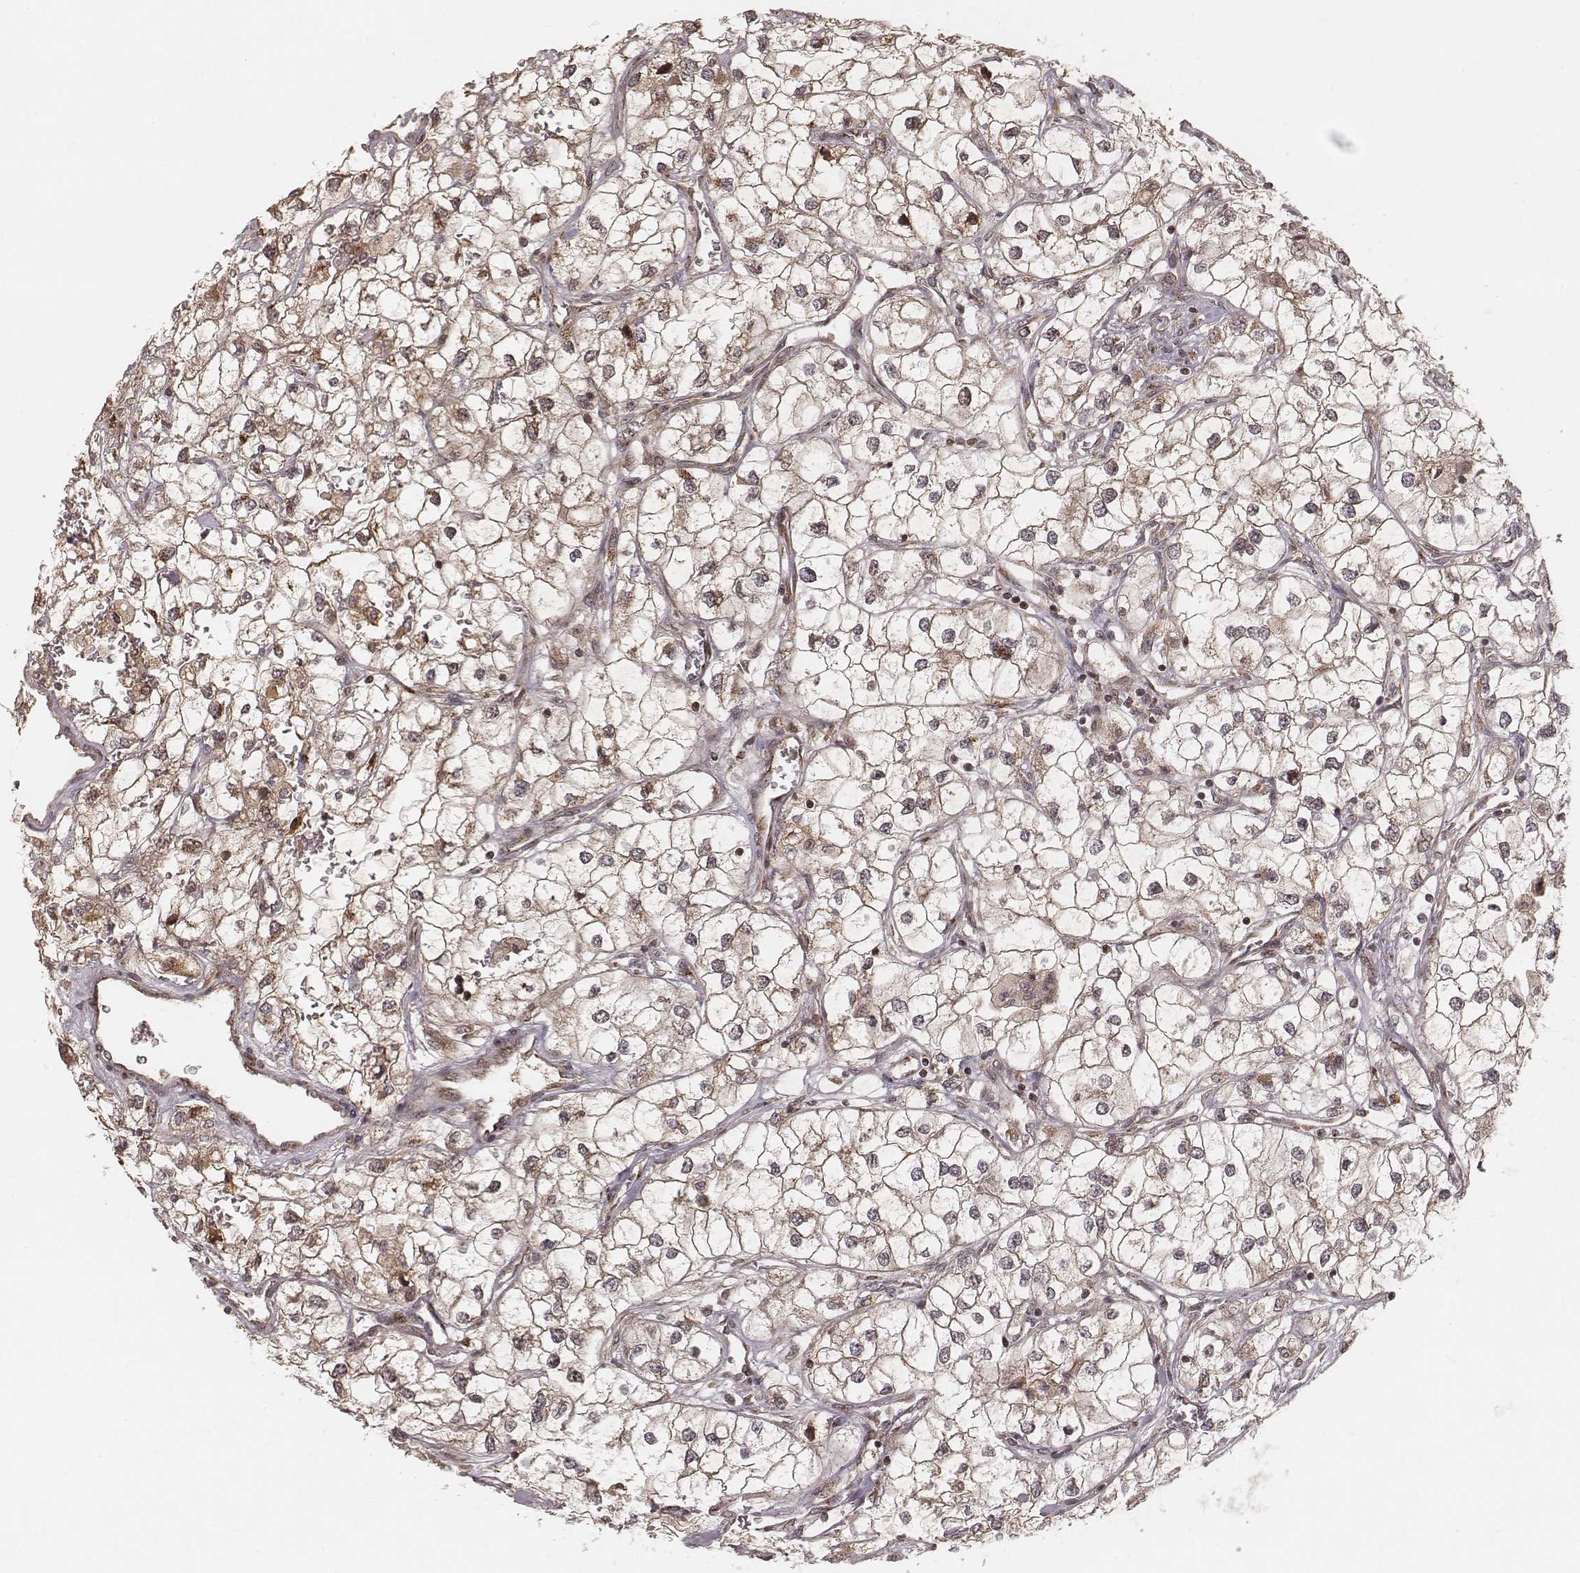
{"staining": {"intensity": "moderate", "quantity": ">75%", "location": "cytoplasmic/membranous"}, "tissue": "renal cancer", "cell_type": "Tumor cells", "image_type": "cancer", "snomed": [{"axis": "morphology", "description": "Adenocarcinoma, NOS"}, {"axis": "topography", "description": "Kidney"}], "caption": "A histopathology image of renal cancer stained for a protein displays moderate cytoplasmic/membranous brown staining in tumor cells. Immunohistochemistry stains the protein of interest in brown and the nuclei are stained blue.", "gene": "MYO19", "patient": {"sex": "male", "age": 59}}